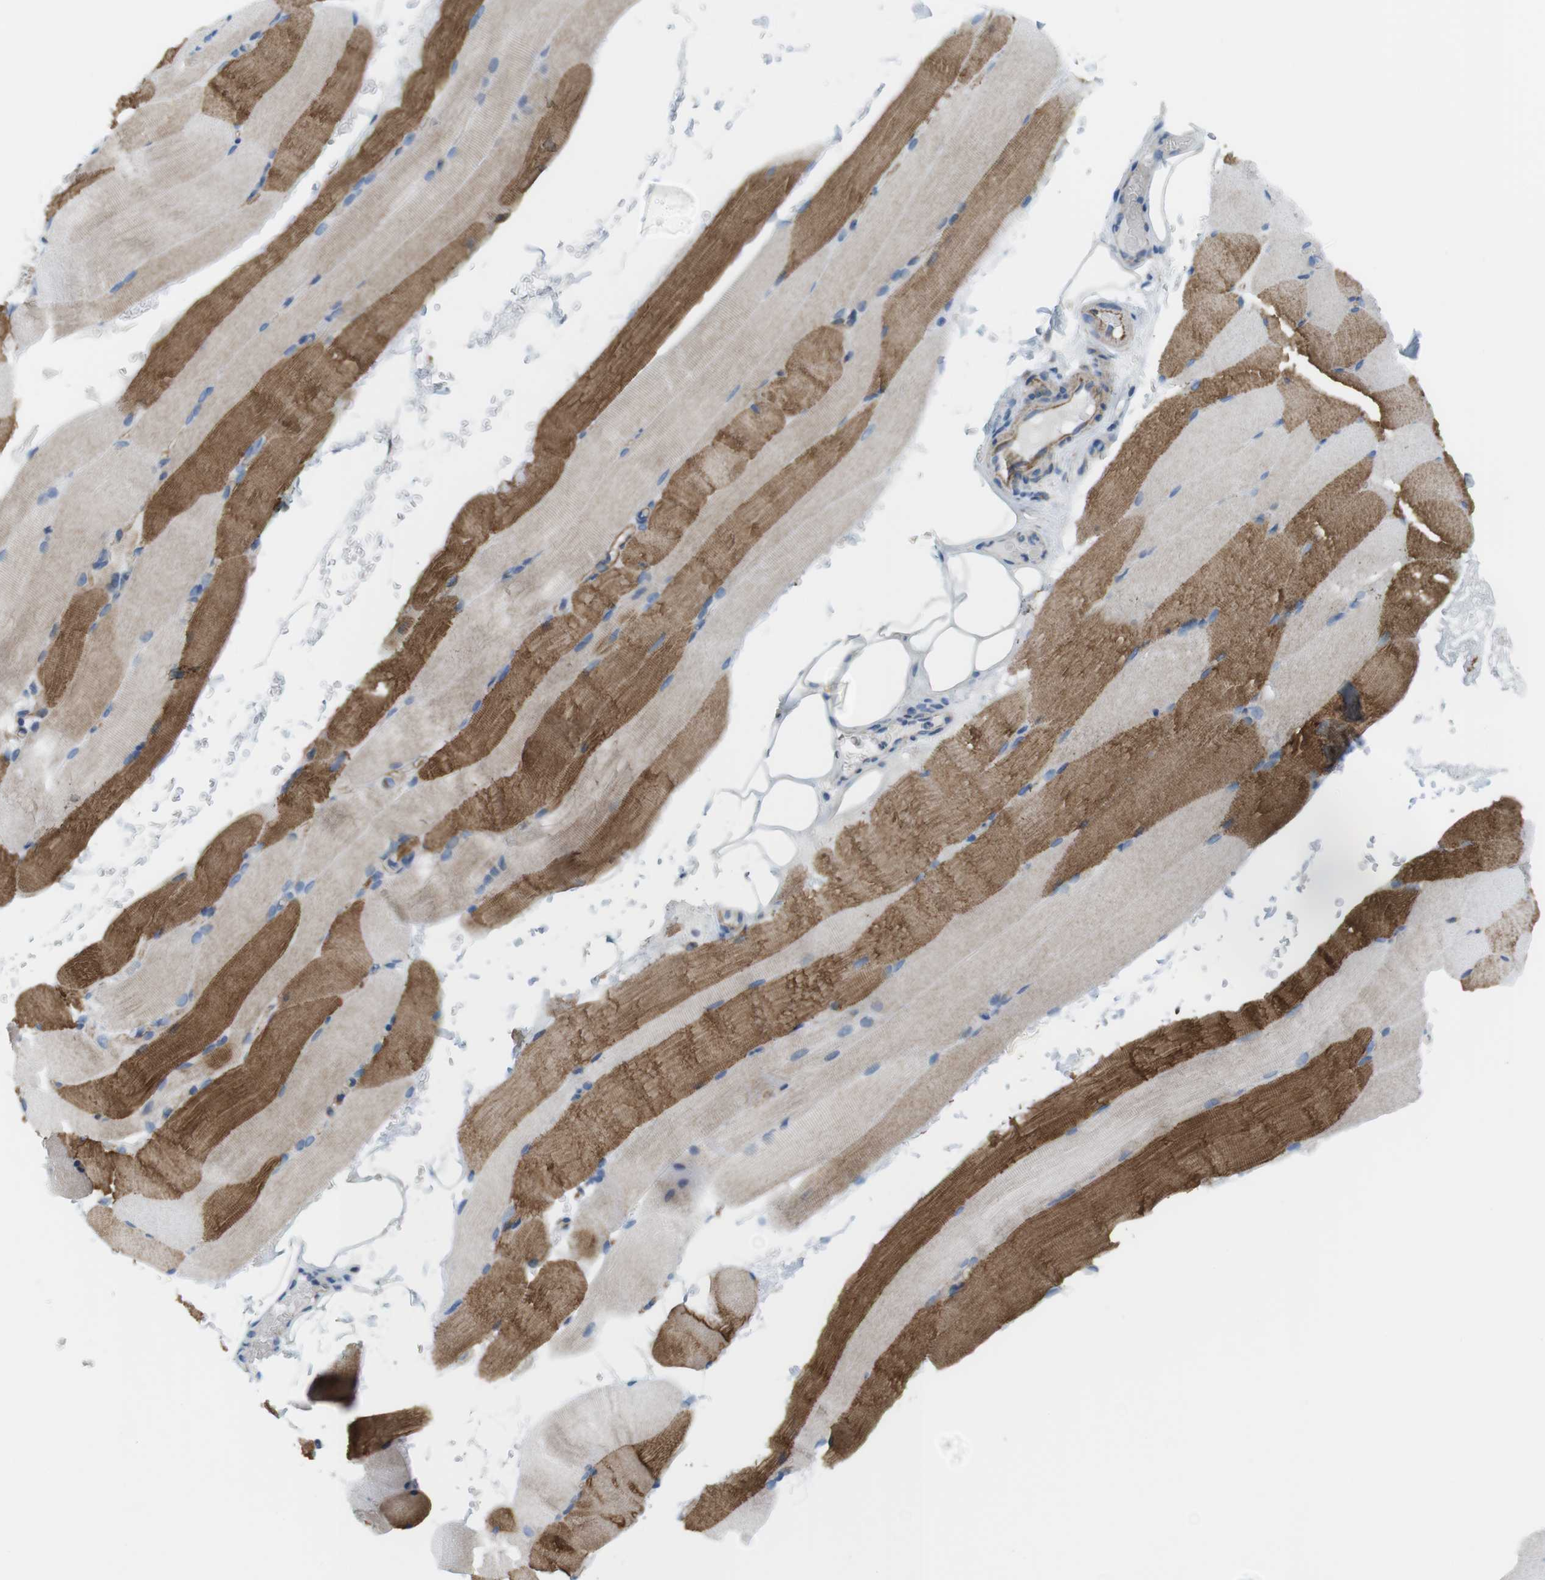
{"staining": {"intensity": "moderate", "quantity": "25%-75%", "location": "cytoplasmic/membranous"}, "tissue": "skeletal muscle", "cell_type": "Myocytes", "image_type": "normal", "snomed": [{"axis": "morphology", "description": "Normal tissue, NOS"}, {"axis": "topography", "description": "Skeletal muscle"}, {"axis": "topography", "description": "Parathyroid gland"}], "caption": "DAB (3,3'-diaminobenzidine) immunohistochemical staining of normal skeletal muscle exhibits moderate cytoplasmic/membranous protein positivity in approximately 25%-75% of myocytes. (DAB (3,3'-diaminobenzidine) = brown stain, brightfield microscopy at high magnification).", "gene": "MYH9", "patient": {"sex": "female", "age": 37}}